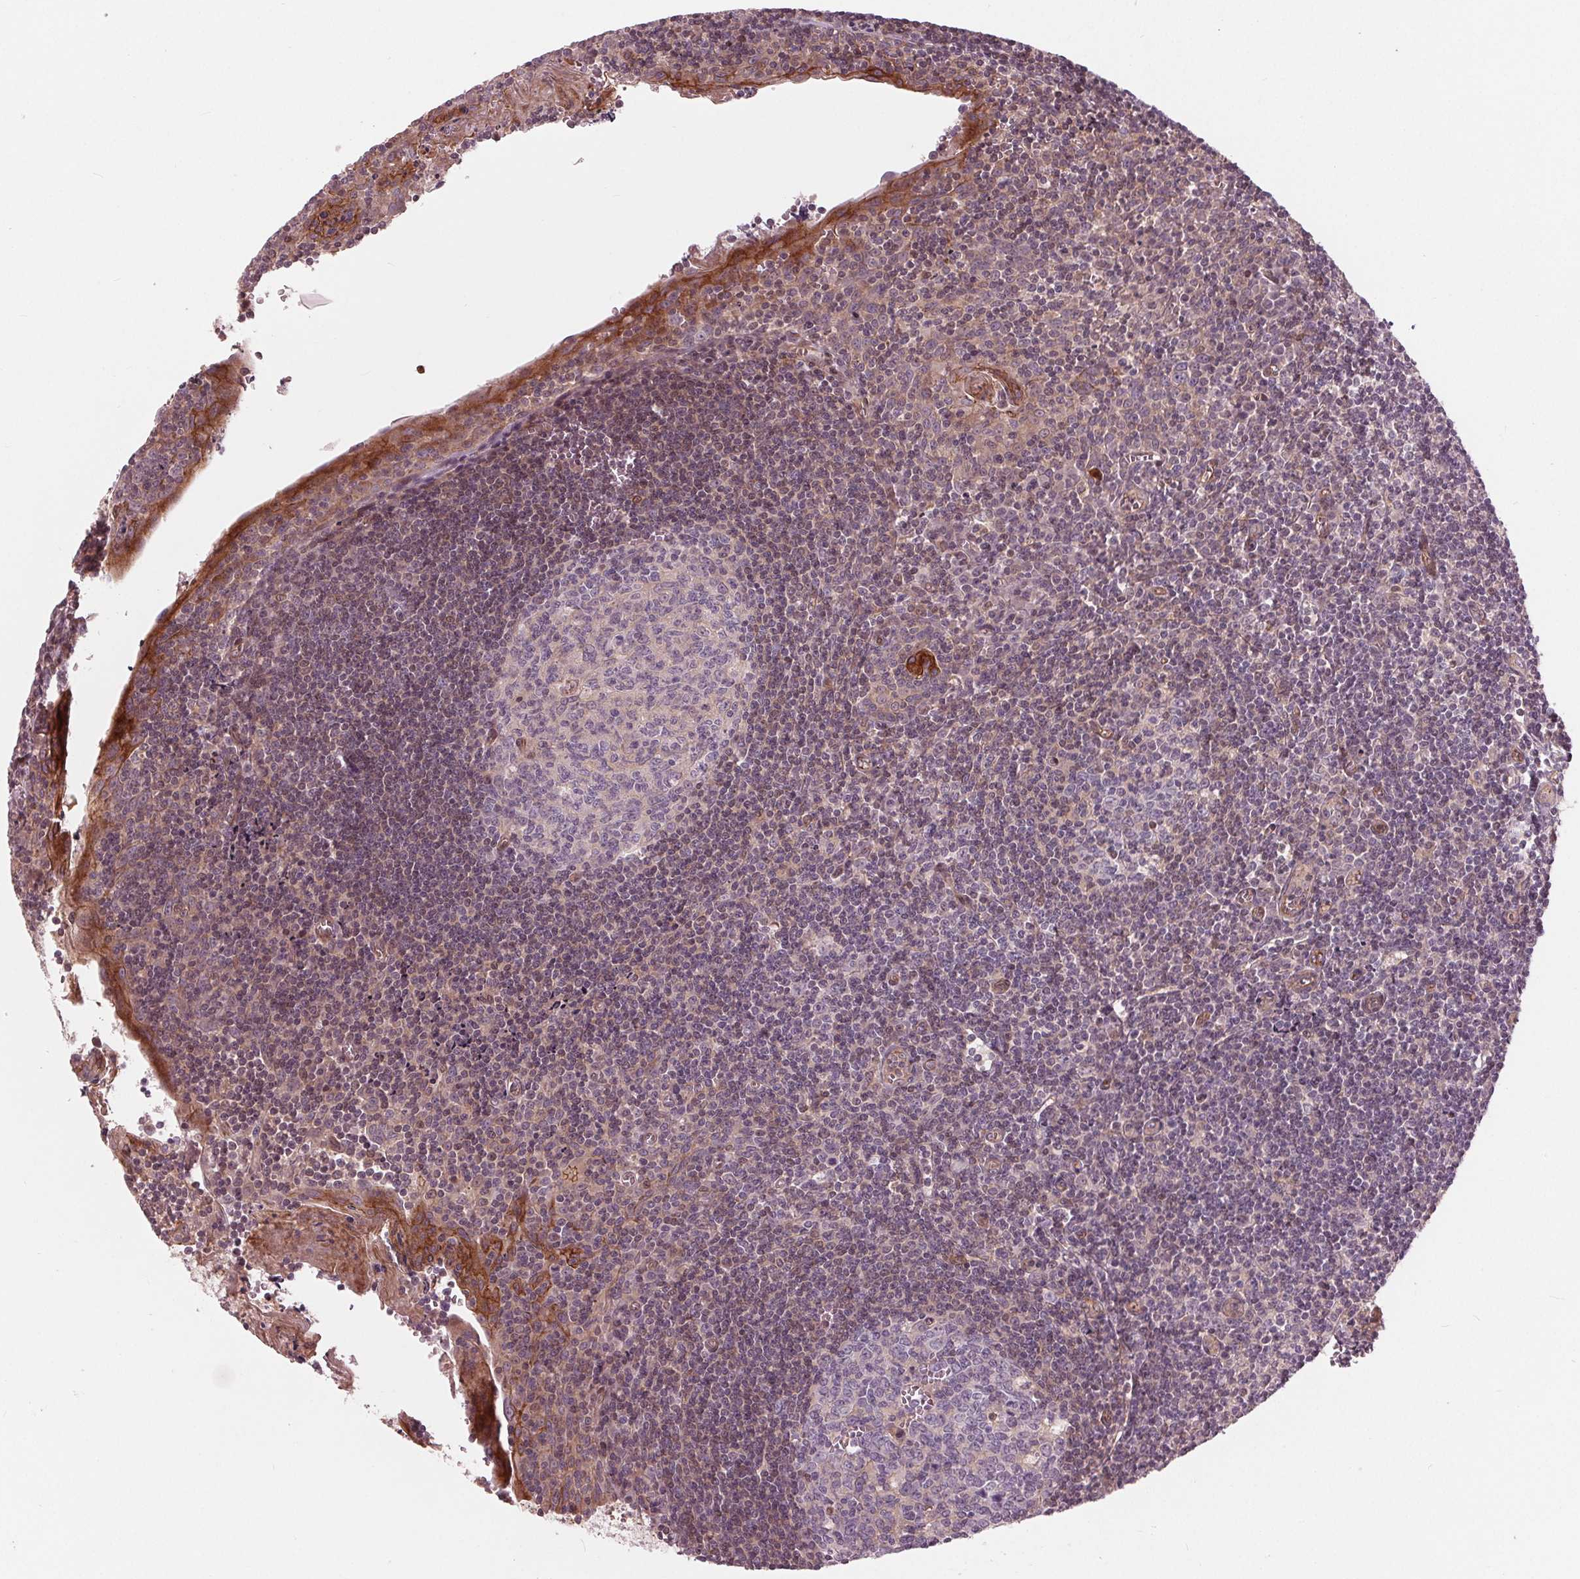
{"staining": {"intensity": "weak", "quantity": "<25%", "location": "nuclear"}, "tissue": "tonsil", "cell_type": "Germinal center cells", "image_type": "normal", "snomed": [{"axis": "morphology", "description": "Normal tissue, NOS"}, {"axis": "morphology", "description": "Inflammation, NOS"}, {"axis": "topography", "description": "Tonsil"}], "caption": "Immunohistochemistry (IHC) of unremarkable tonsil exhibits no staining in germinal center cells. (DAB IHC with hematoxylin counter stain).", "gene": "TXNIP", "patient": {"sex": "female", "age": 31}}